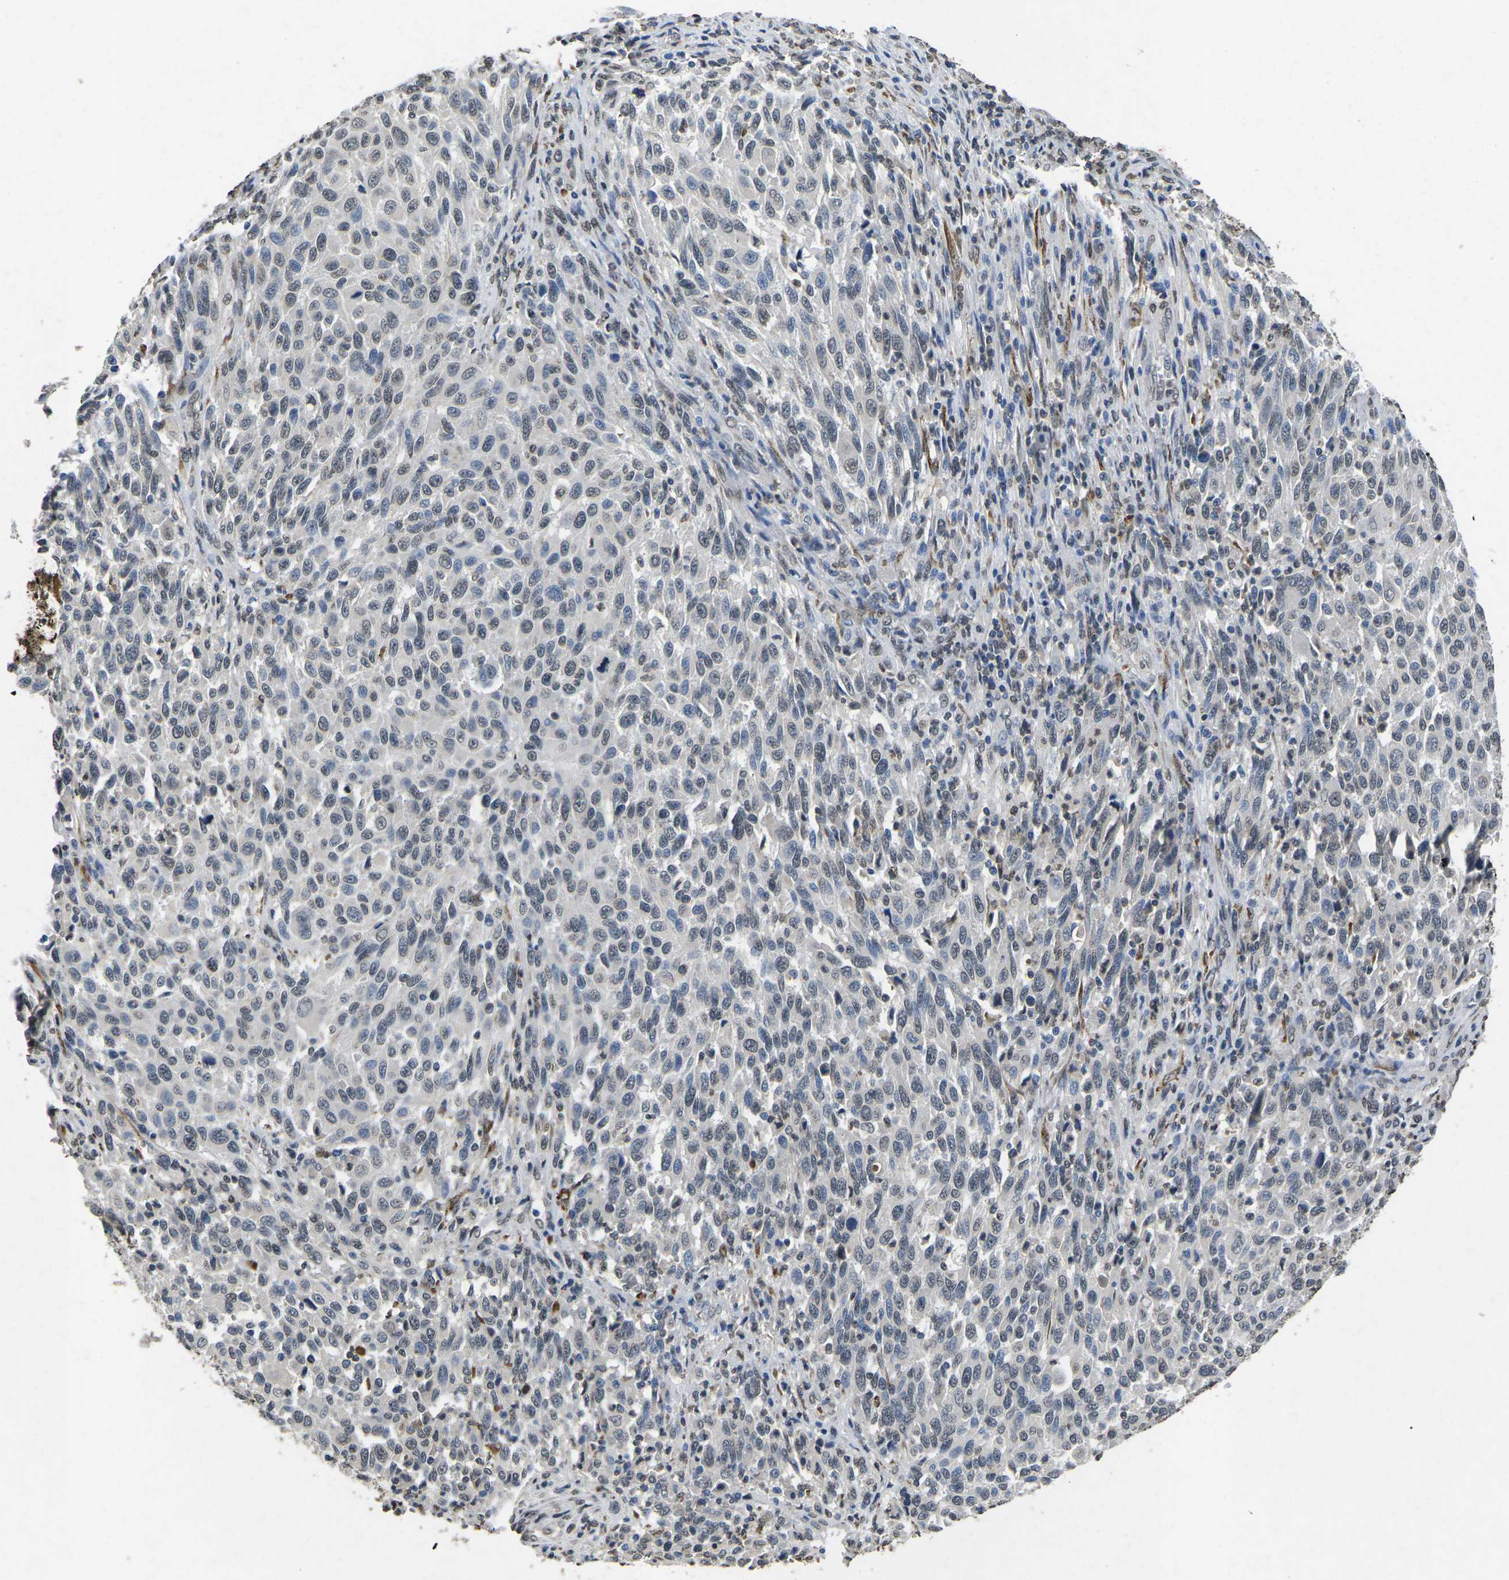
{"staining": {"intensity": "negative", "quantity": "none", "location": "none"}, "tissue": "melanoma", "cell_type": "Tumor cells", "image_type": "cancer", "snomed": [{"axis": "morphology", "description": "Malignant melanoma, Metastatic site"}, {"axis": "topography", "description": "Lymph node"}], "caption": "The histopathology image exhibits no significant expression in tumor cells of malignant melanoma (metastatic site).", "gene": "SCNN1B", "patient": {"sex": "male", "age": 61}}